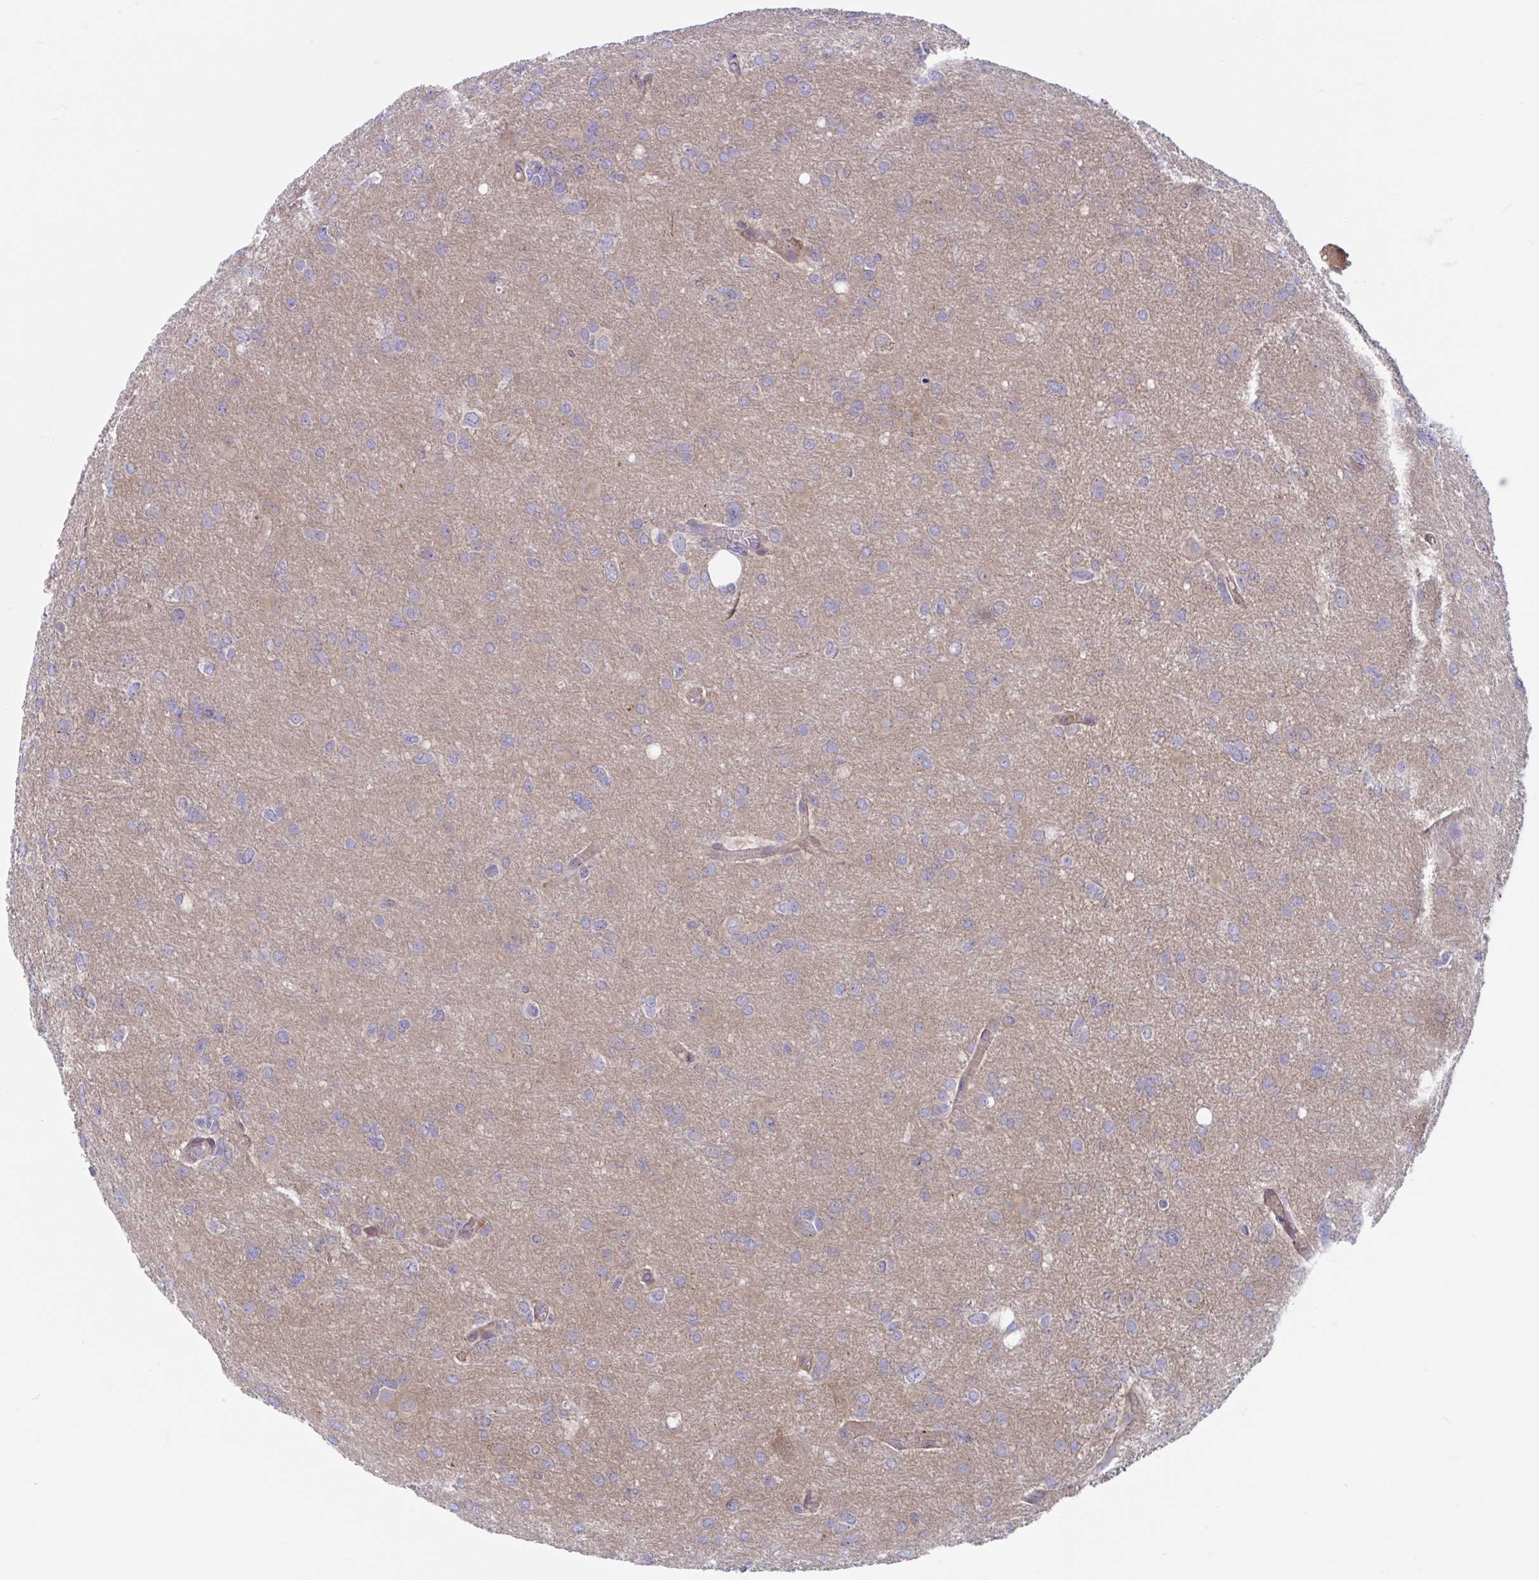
{"staining": {"intensity": "weak", "quantity": ">75%", "location": "cytoplasmic/membranous"}, "tissue": "glioma", "cell_type": "Tumor cells", "image_type": "cancer", "snomed": [{"axis": "morphology", "description": "Glioma, malignant, High grade"}, {"axis": "topography", "description": "Brain"}], "caption": "Weak cytoplasmic/membranous protein expression is appreciated in about >75% of tumor cells in glioma.", "gene": "LMNTD2", "patient": {"sex": "male", "age": 53}}